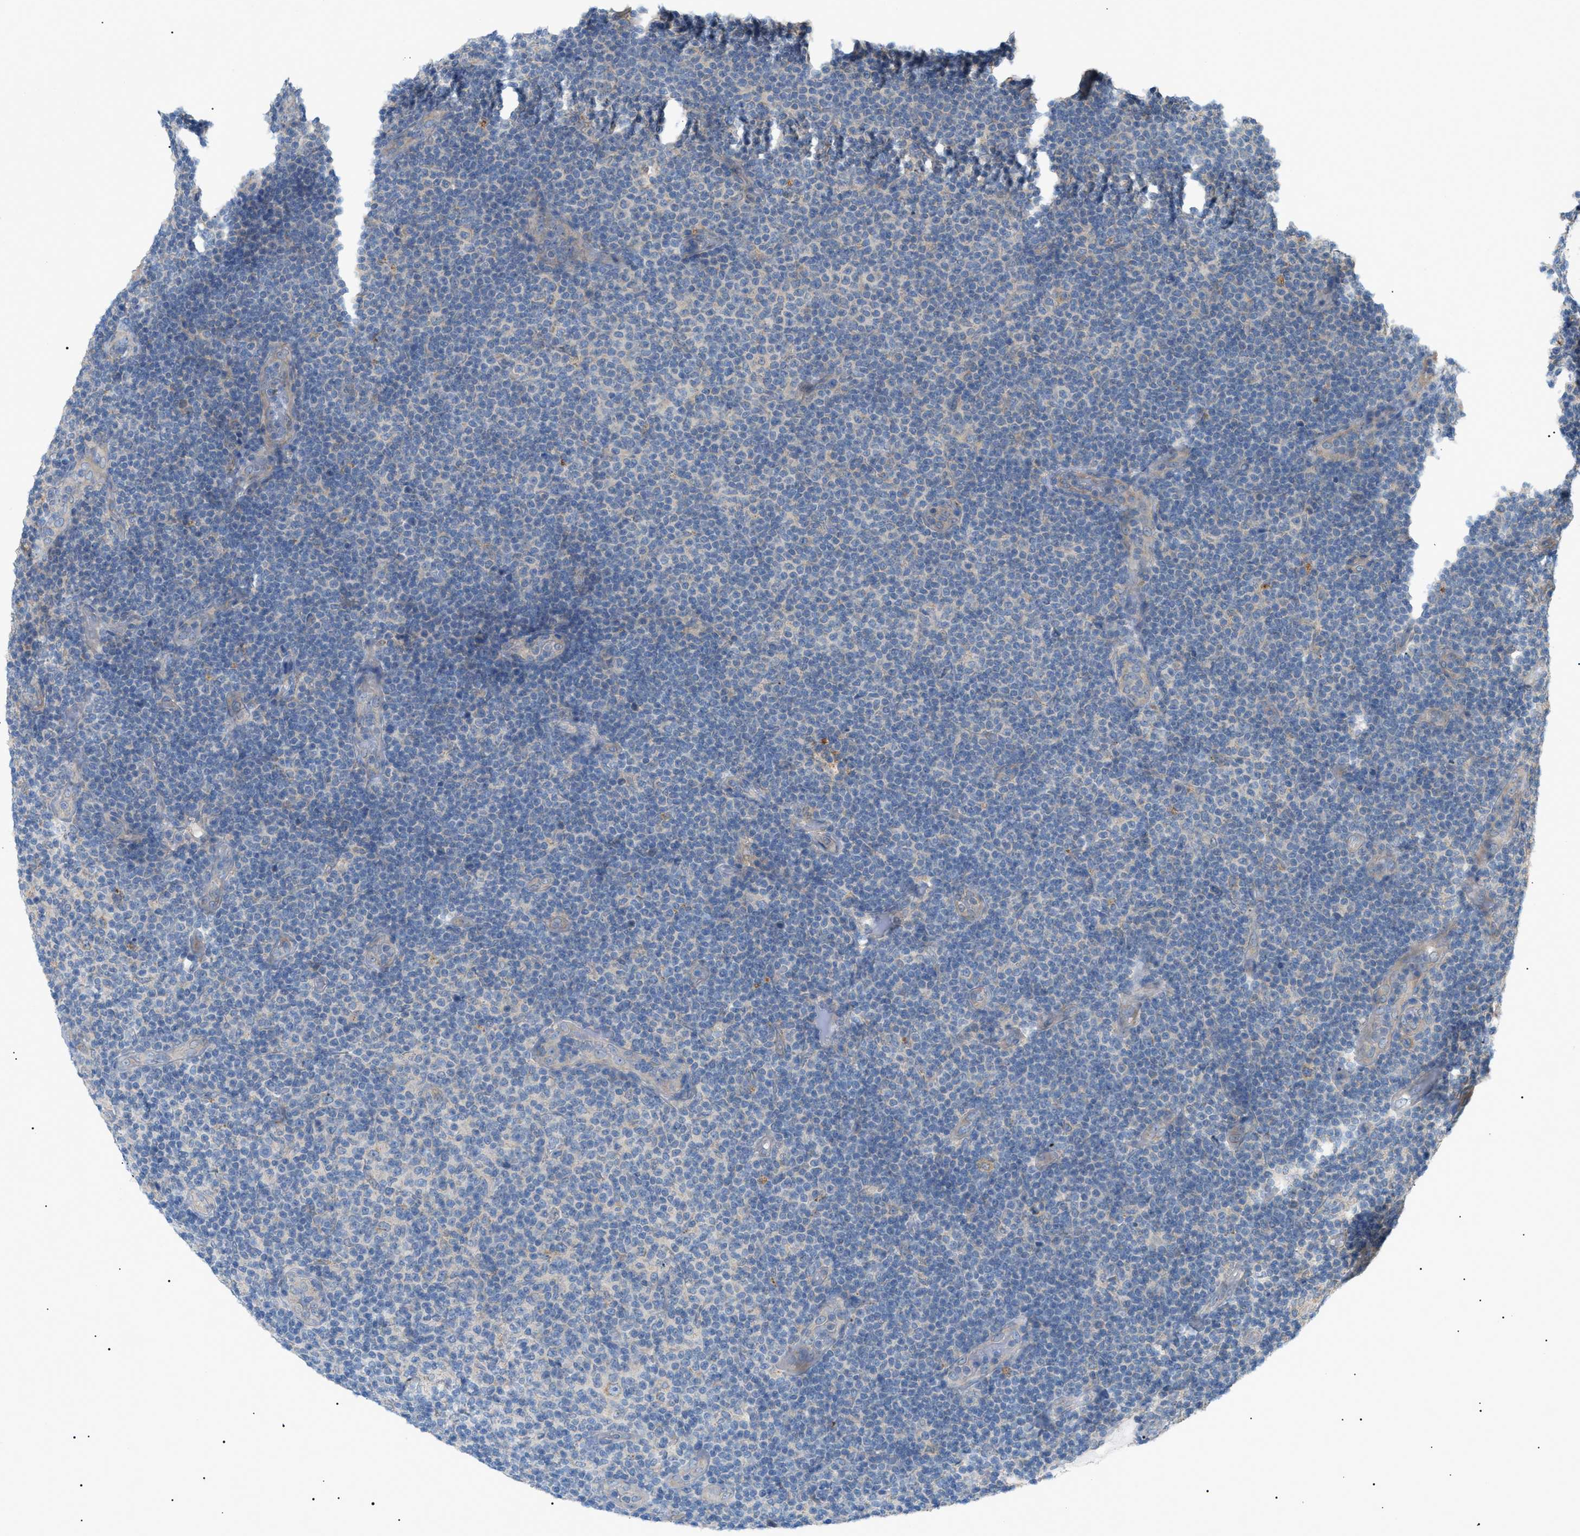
{"staining": {"intensity": "negative", "quantity": "none", "location": "none"}, "tissue": "lymphoma", "cell_type": "Tumor cells", "image_type": "cancer", "snomed": [{"axis": "morphology", "description": "Malignant lymphoma, non-Hodgkin's type, Low grade"}, {"axis": "topography", "description": "Lymph node"}], "caption": "Malignant lymphoma, non-Hodgkin's type (low-grade) stained for a protein using immunohistochemistry displays no staining tumor cells.", "gene": "IRS2", "patient": {"sex": "male", "age": 83}}